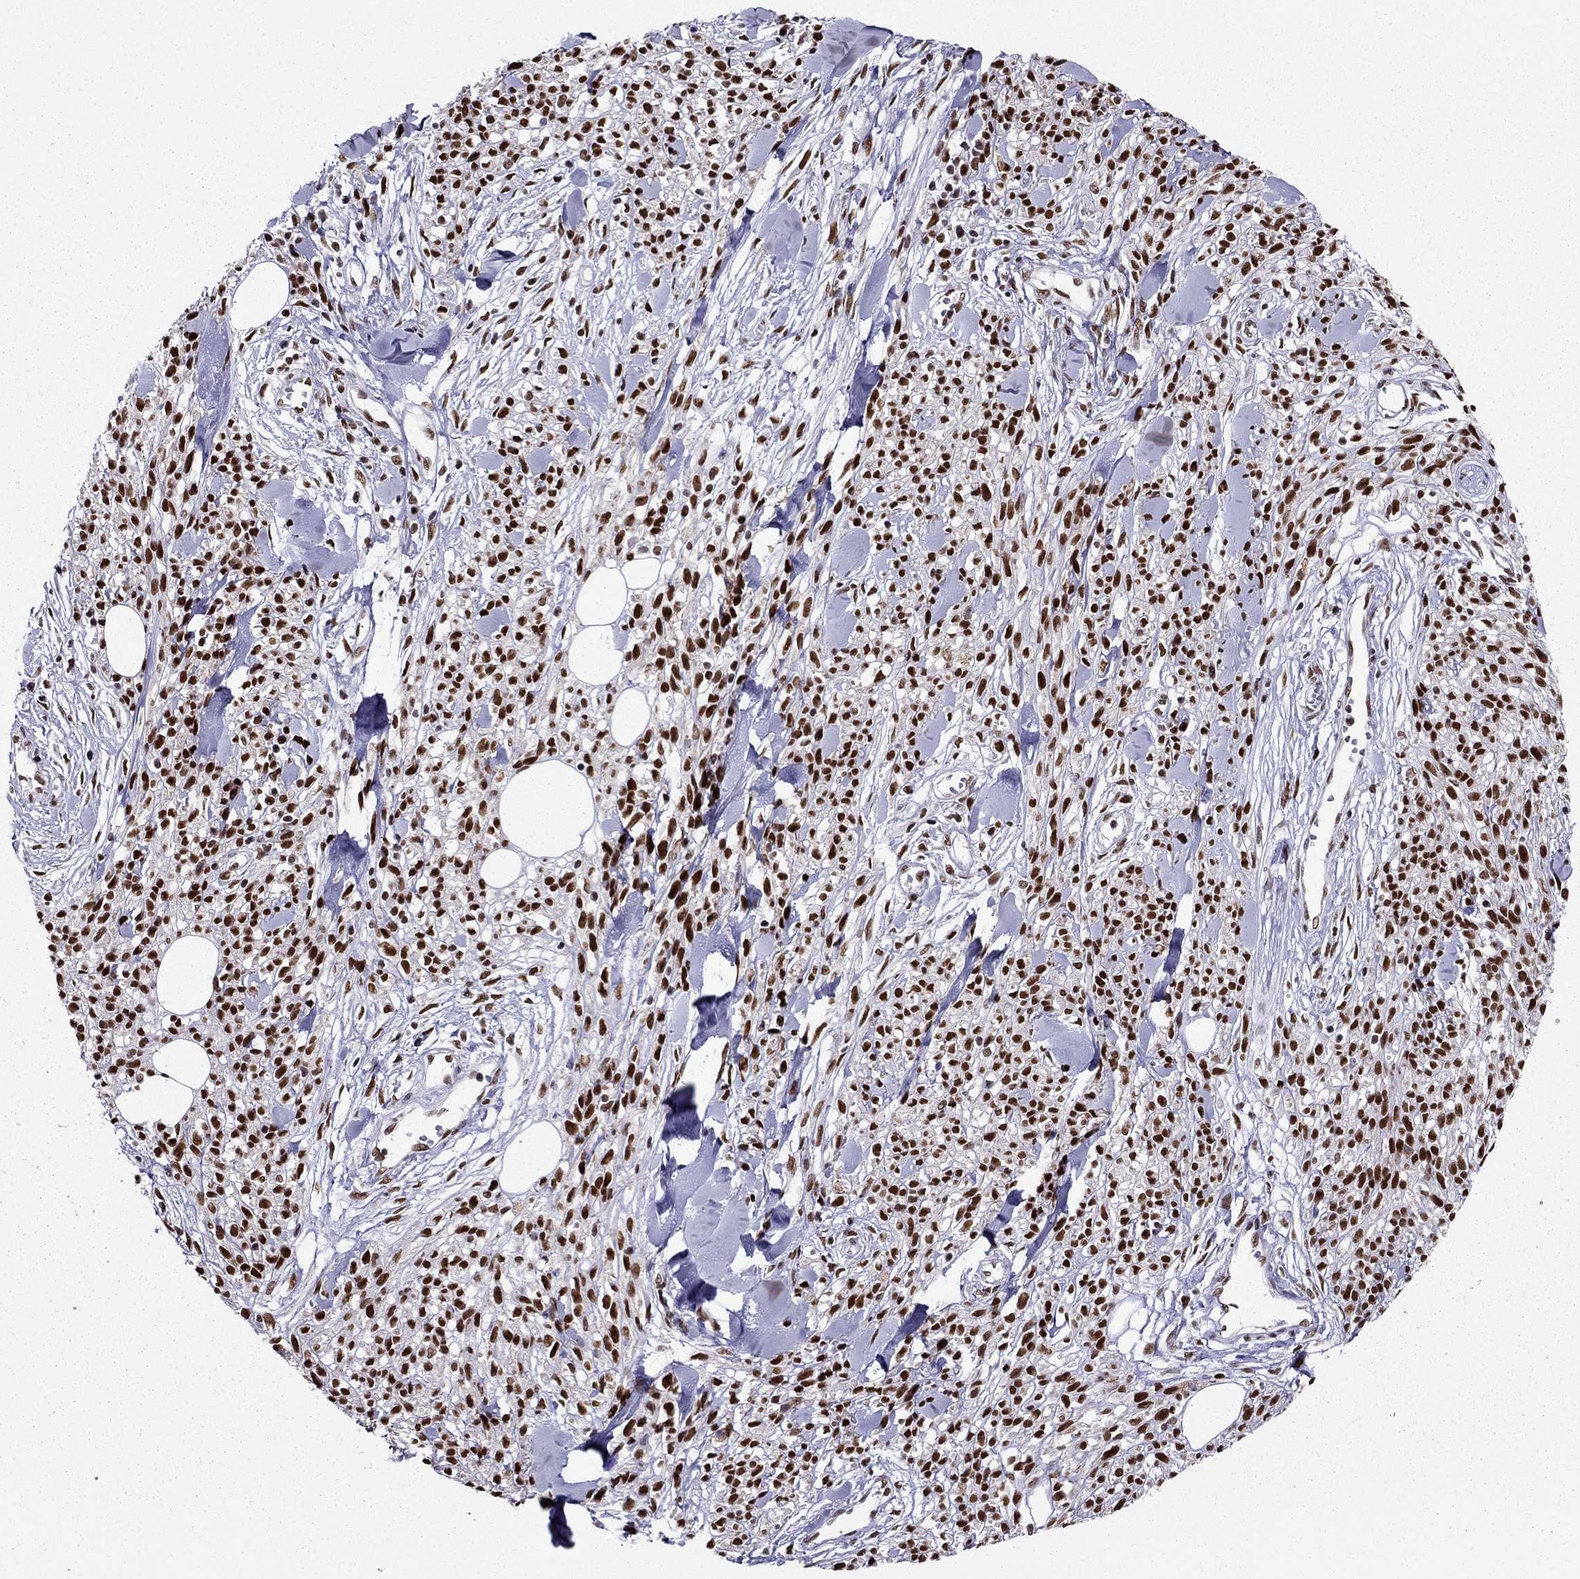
{"staining": {"intensity": "strong", "quantity": ">75%", "location": "nuclear"}, "tissue": "melanoma", "cell_type": "Tumor cells", "image_type": "cancer", "snomed": [{"axis": "morphology", "description": "Malignant melanoma, NOS"}, {"axis": "topography", "description": "Skin"}, {"axis": "topography", "description": "Skin of trunk"}], "caption": "About >75% of tumor cells in melanoma exhibit strong nuclear protein positivity as visualized by brown immunohistochemical staining.", "gene": "ZNF420", "patient": {"sex": "male", "age": 74}}